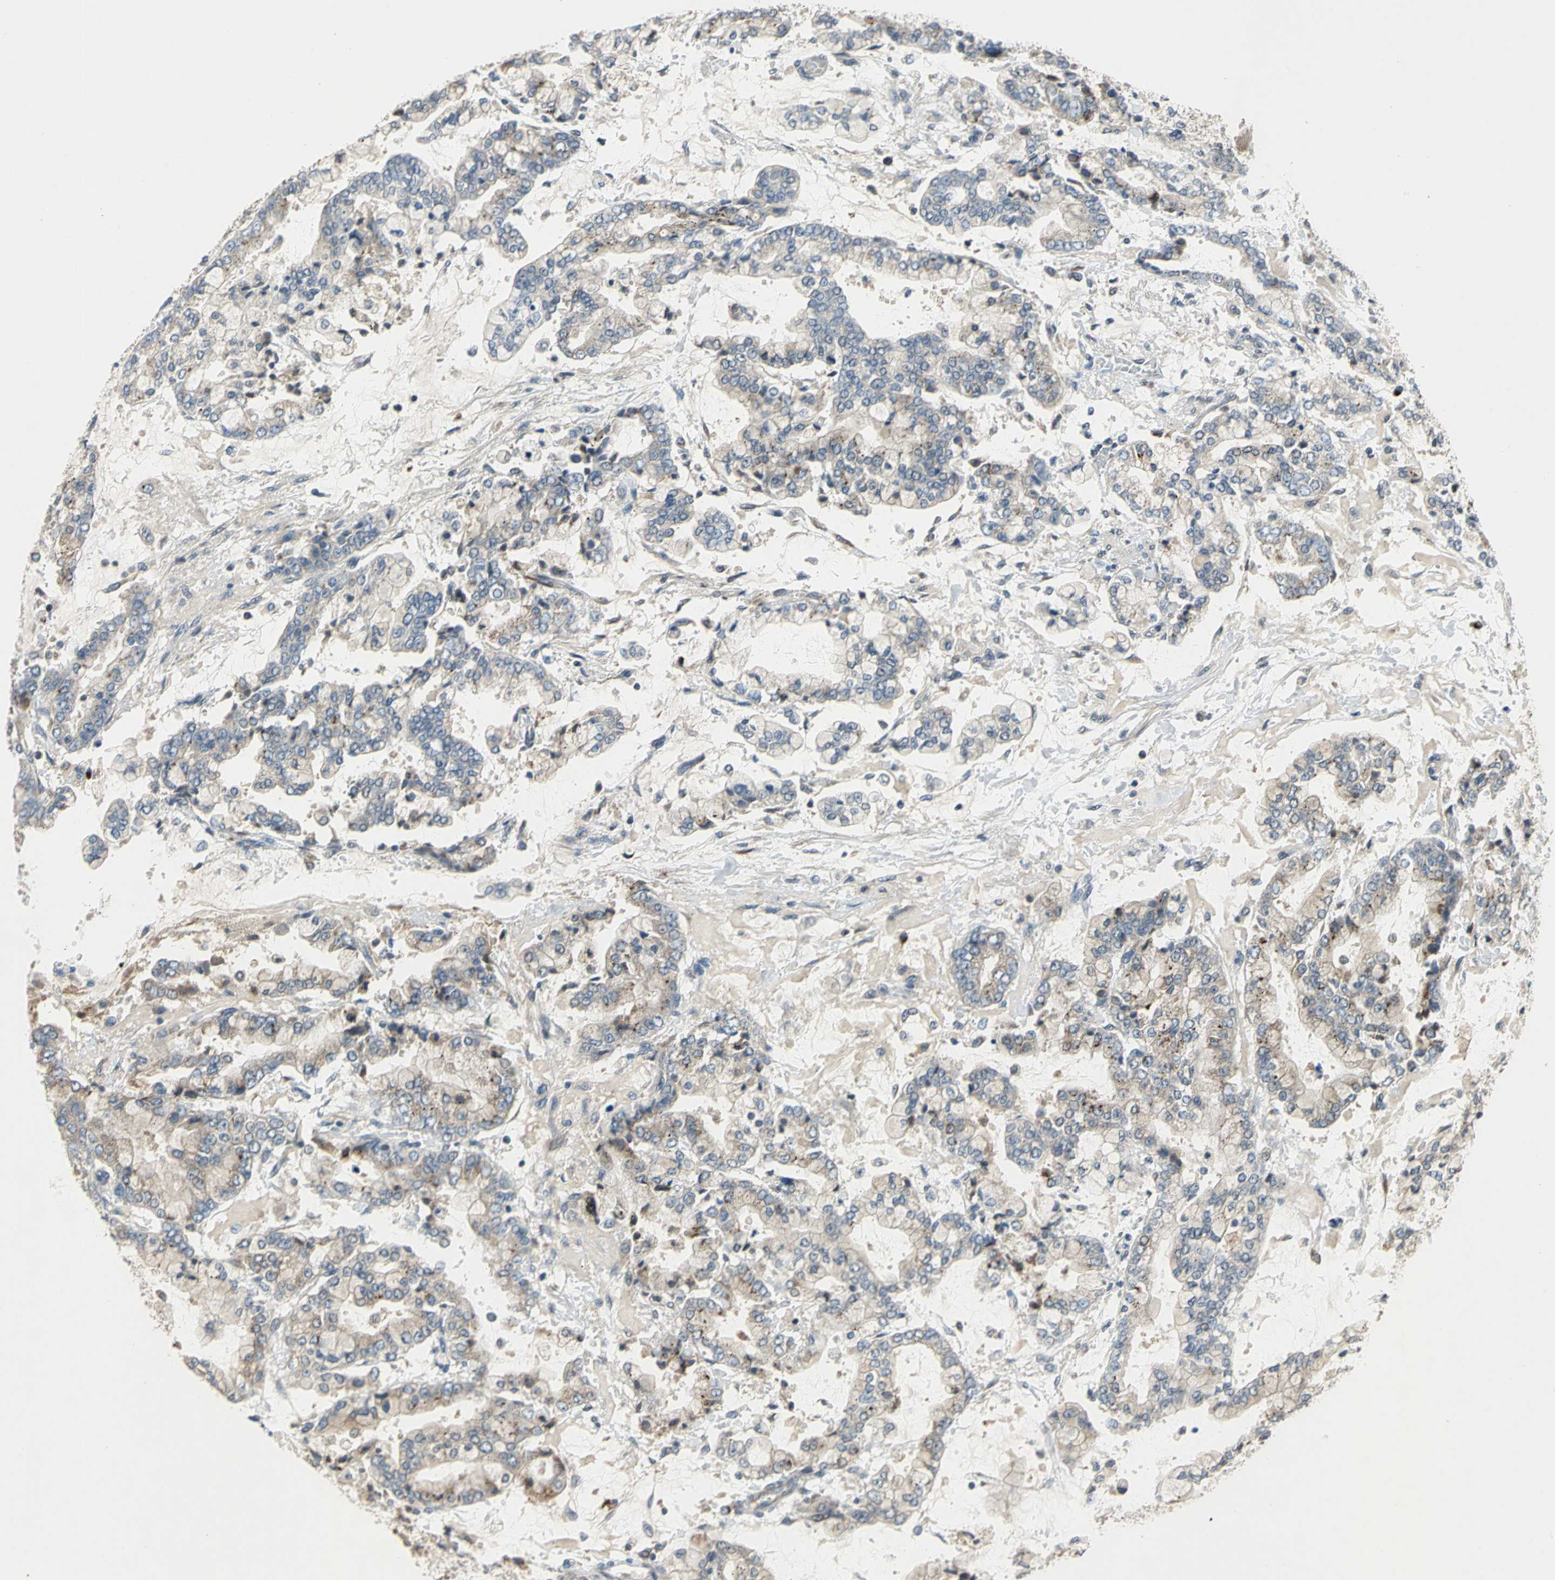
{"staining": {"intensity": "moderate", "quantity": ">75%", "location": "cytoplasmic/membranous"}, "tissue": "stomach cancer", "cell_type": "Tumor cells", "image_type": "cancer", "snomed": [{"axis": "morphology", "description": "Adenocarcinoma, NOS"}, {"axis": "topography", "description": "Stomach"}], "caption": "Moderate cytoplasmic/membranous staining for a protein is appreciated in approximately >75% of tumor cells of stomach cancer (adenocarcinoma) using IHC.", "gene": "NFKBIE", "patient": {"sex": "male", "age": 76}}